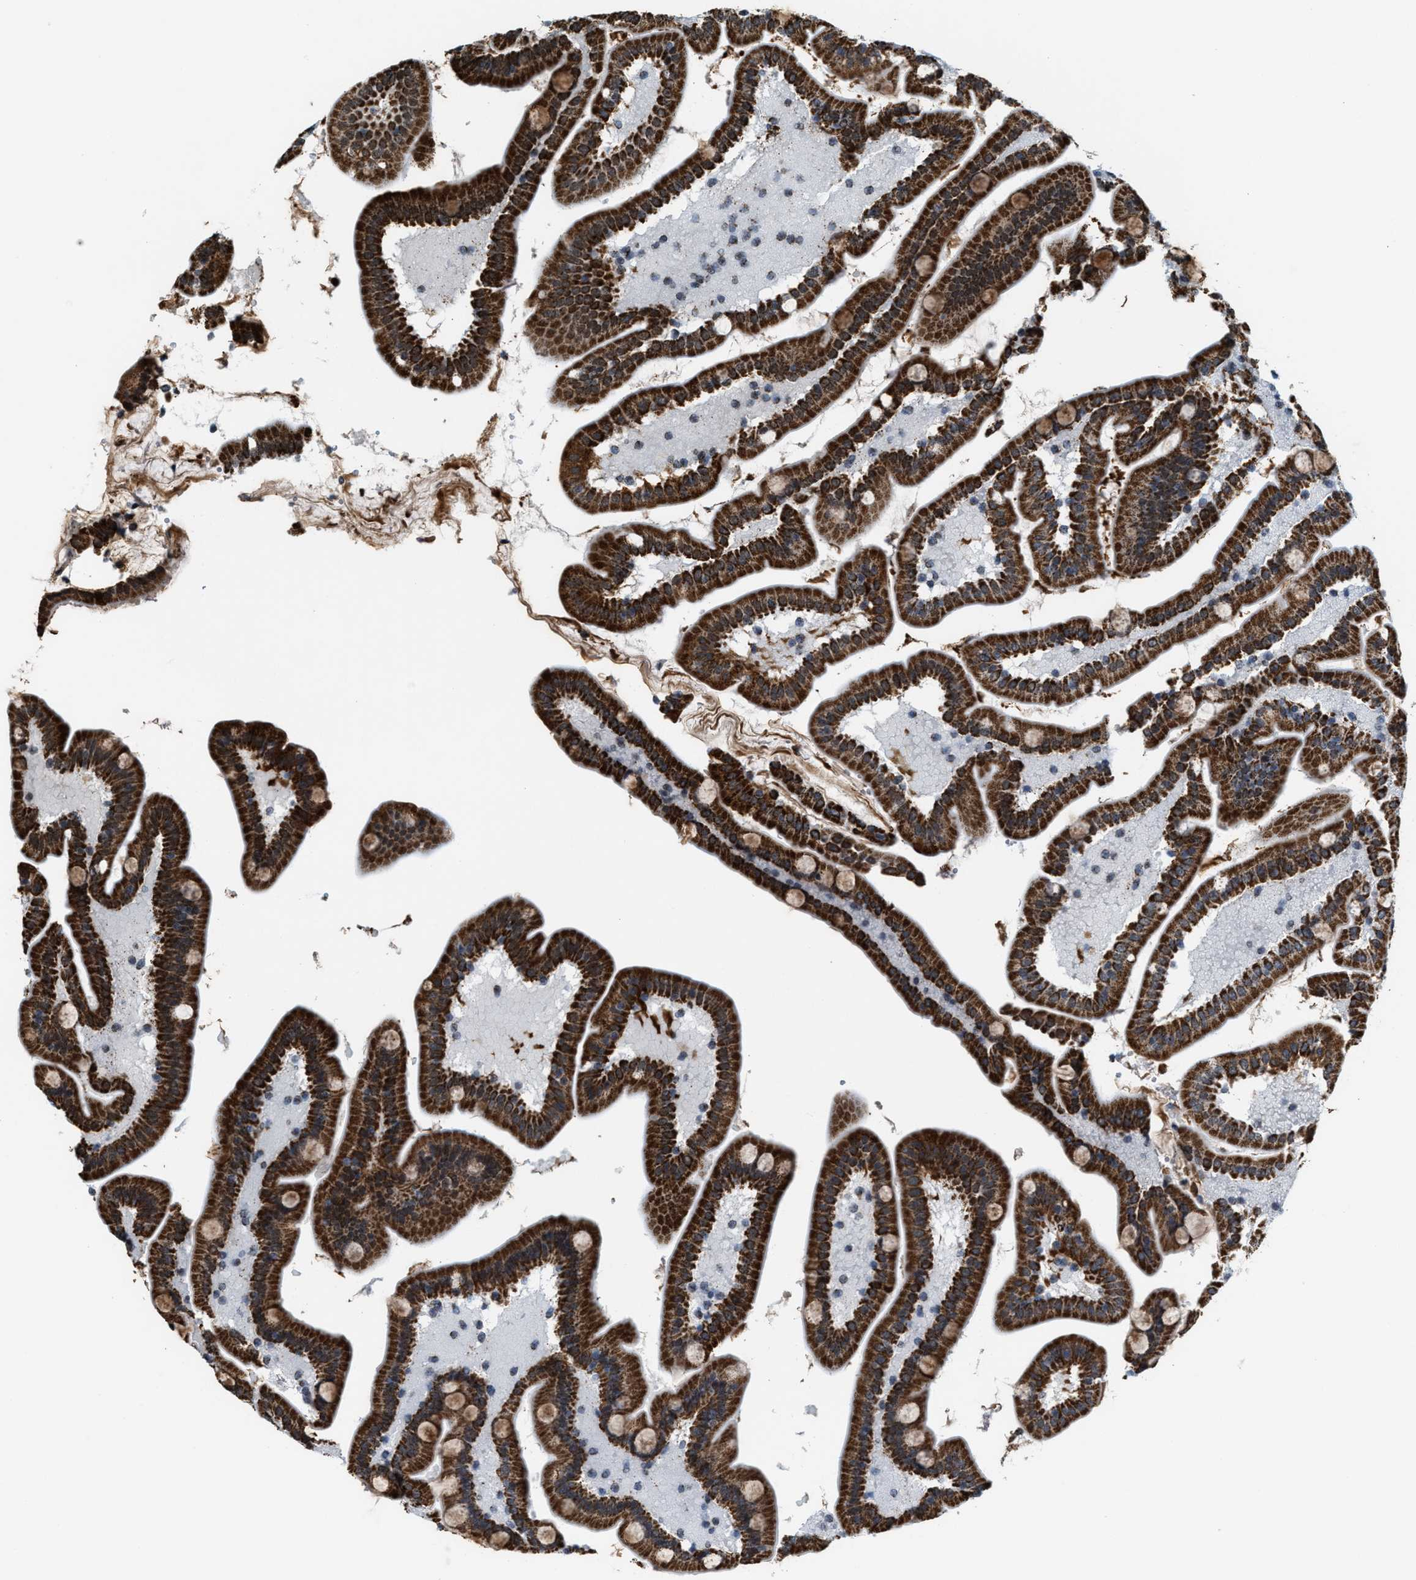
{"staining": {"intensity": "strong", "quantity": ">75%", "location": "cytoplasmic/membranous"}, "tissue": "duodenum", "cell_type": "Glandular cells", "image_type": "normal", "snomed": [{"axis": "morphology", "description": "Normal tissue, NOS"}, {"axis": "topography", "description": "Duodenum"}], "caption": "Glandular cells show high levels of strong cytoplasmic/membranous positivity in approximately >75% of cells in unremarkable human duodenum. (Brightfield microscopy of DAB IHC at high magnification).", "gene": "HIBADH", "patient": {"sex": "male", "age": 54}}